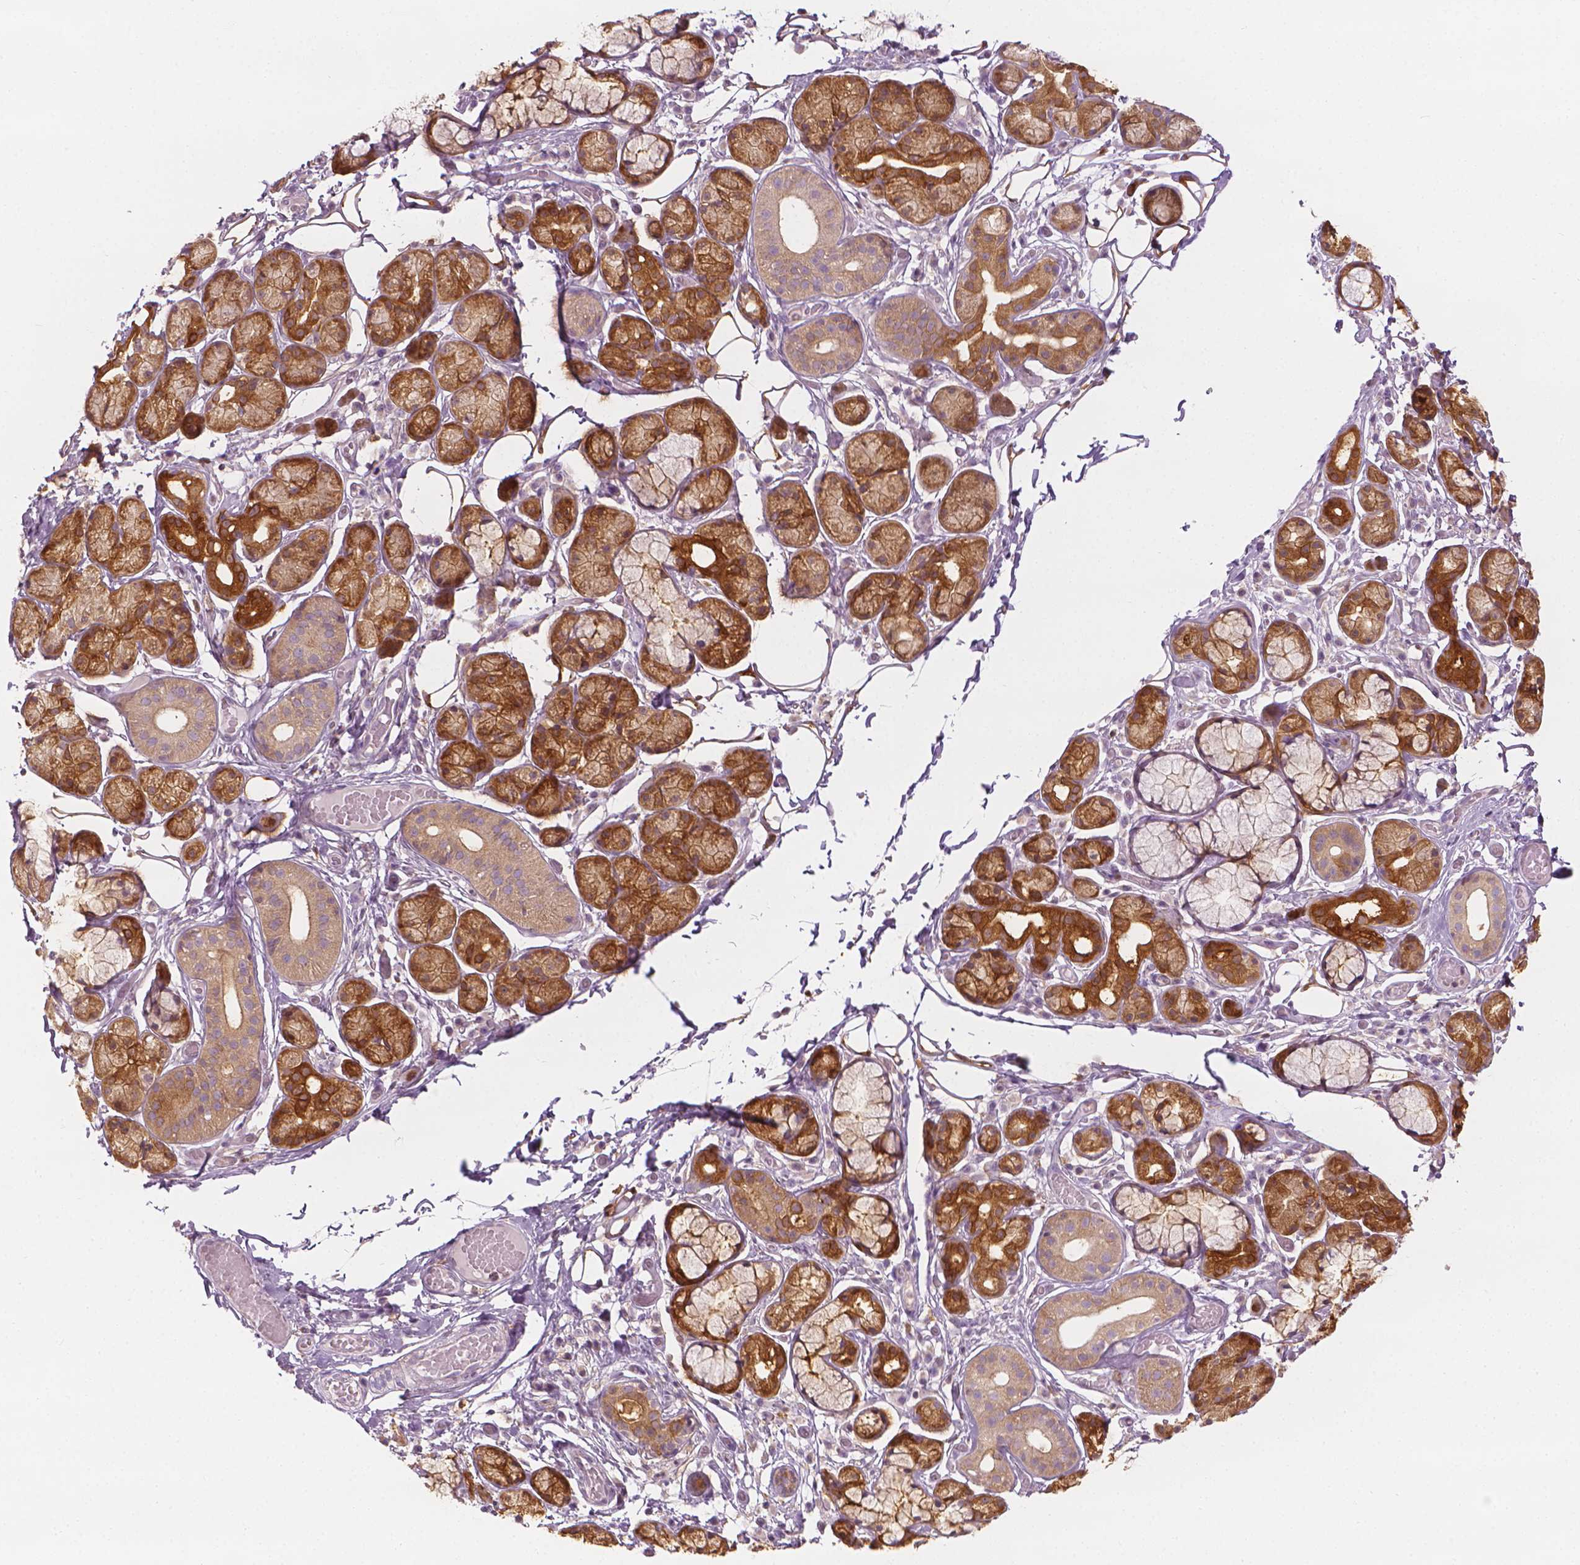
{"staining": {"intensity": "strong", "quantity": "25%-75%", "location": "cytoplasmic/membranous"}, "tissue": "salivary gland", "cell_type": "Glandular cells", "image_type": "normal", "snomed": [{"axis": "morphology", "description": "Normal tissue, NOS"}, {"axis": "topography", "description": "Salivary gland"}, {"axis": "topography", "description": "Peripheral nerve tissue"}], "caption": "Immunohistochemical staining of unremarkable human salivary gland shows strong cytoplasmic/membranous protein expression in about 25%-75% of glandular cells. (DAB = brown stain, brightfield microscopy at high magnification).", "gene": "SHMT1", "patient": {"sex": "male", "age": 71}}